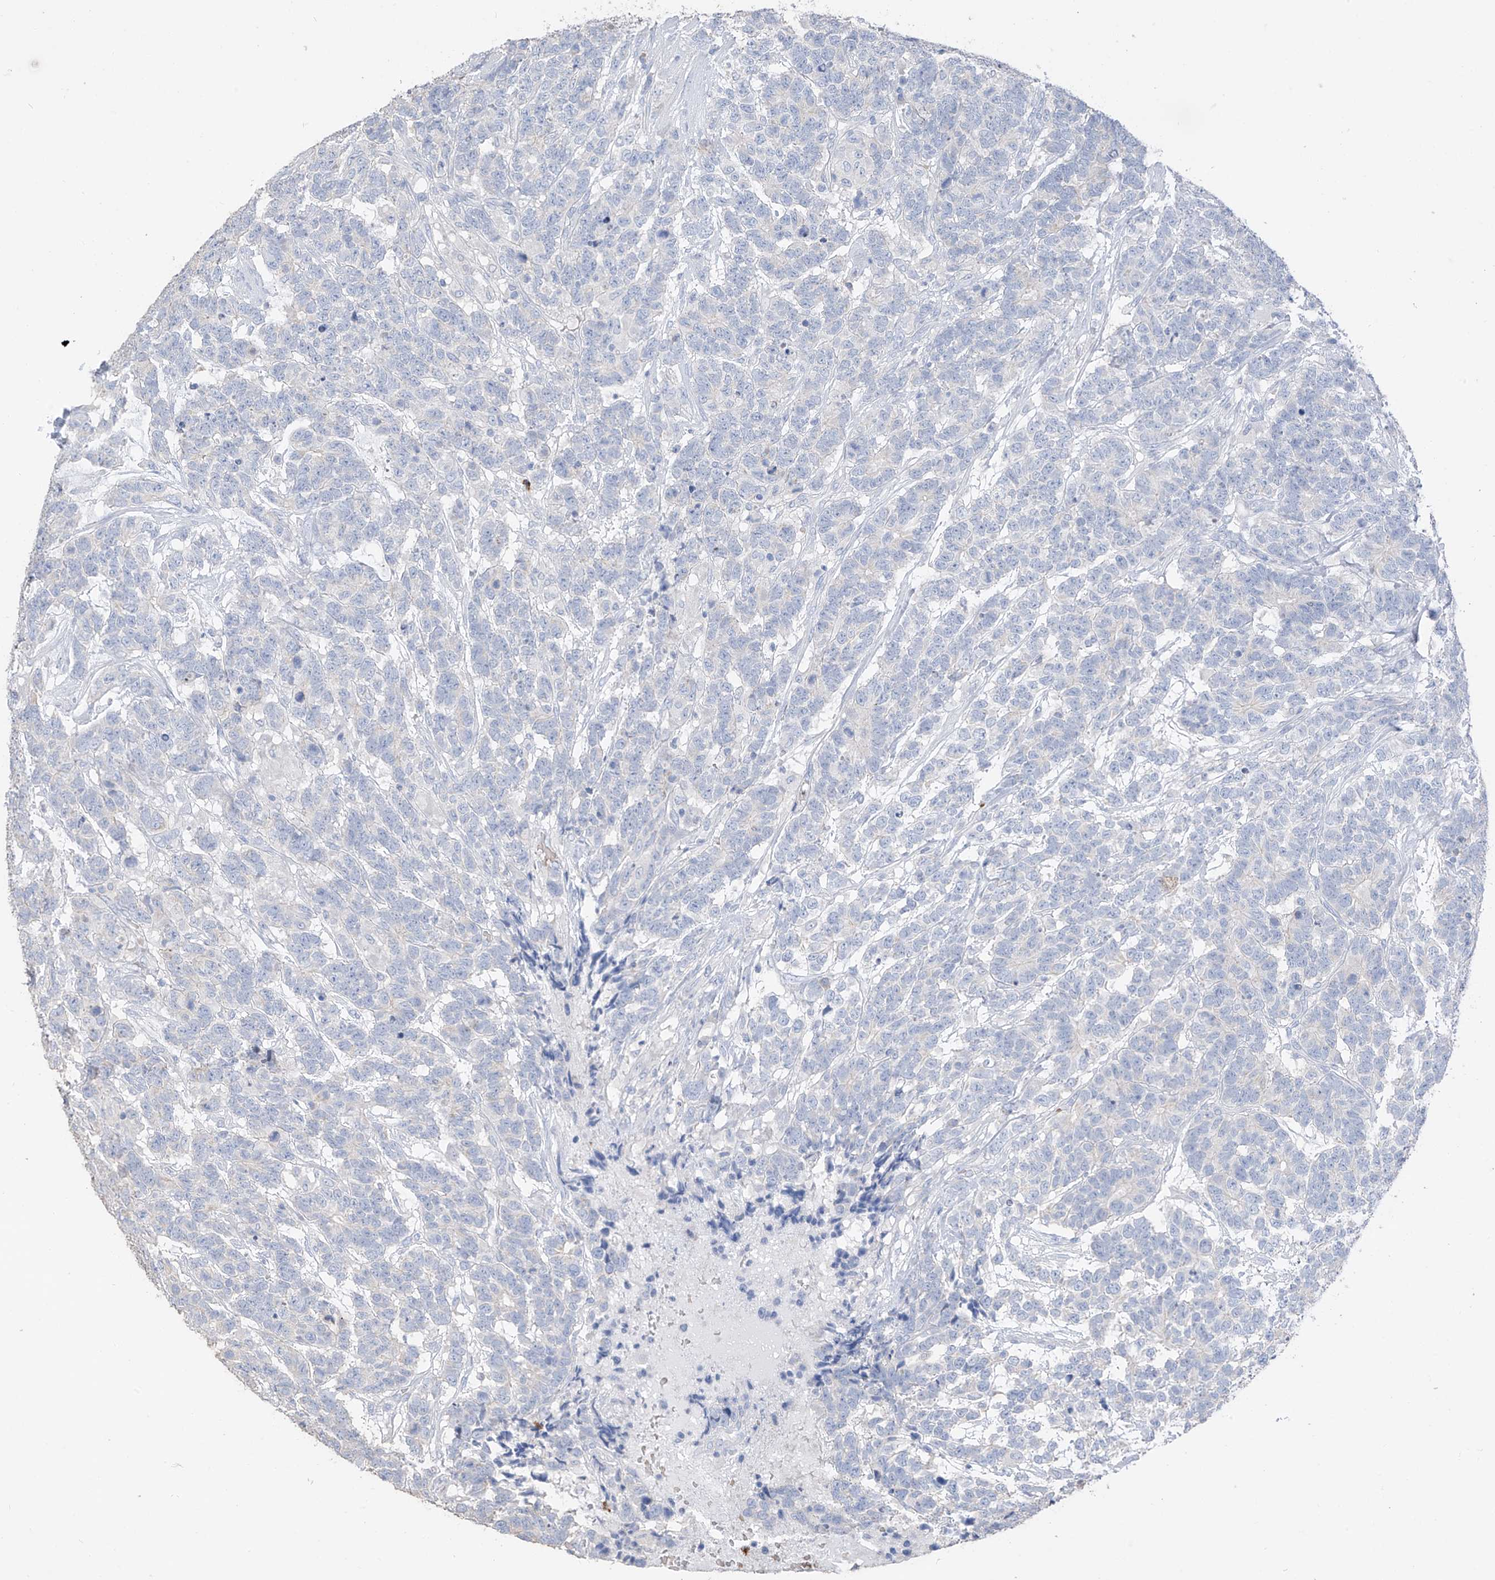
{"staining": {"intensity": "negative", "quantity": "none", "location": "none"}, "tissue": "testis cancer", "cell_type": "Tumor cells", "image_type": "cancer", "snomed": [{"axis": "morphology", "description": "Carcinoma, Embryonal, NOS"}, {"axis": "topography", "description": "Testis"}], "caption": "Tumor cells show no significant protein staining in testis cancer (embryonal carcinoma).", "gene": "PAFAH1B3", "patient": {"sex": "male", "age": 26}}